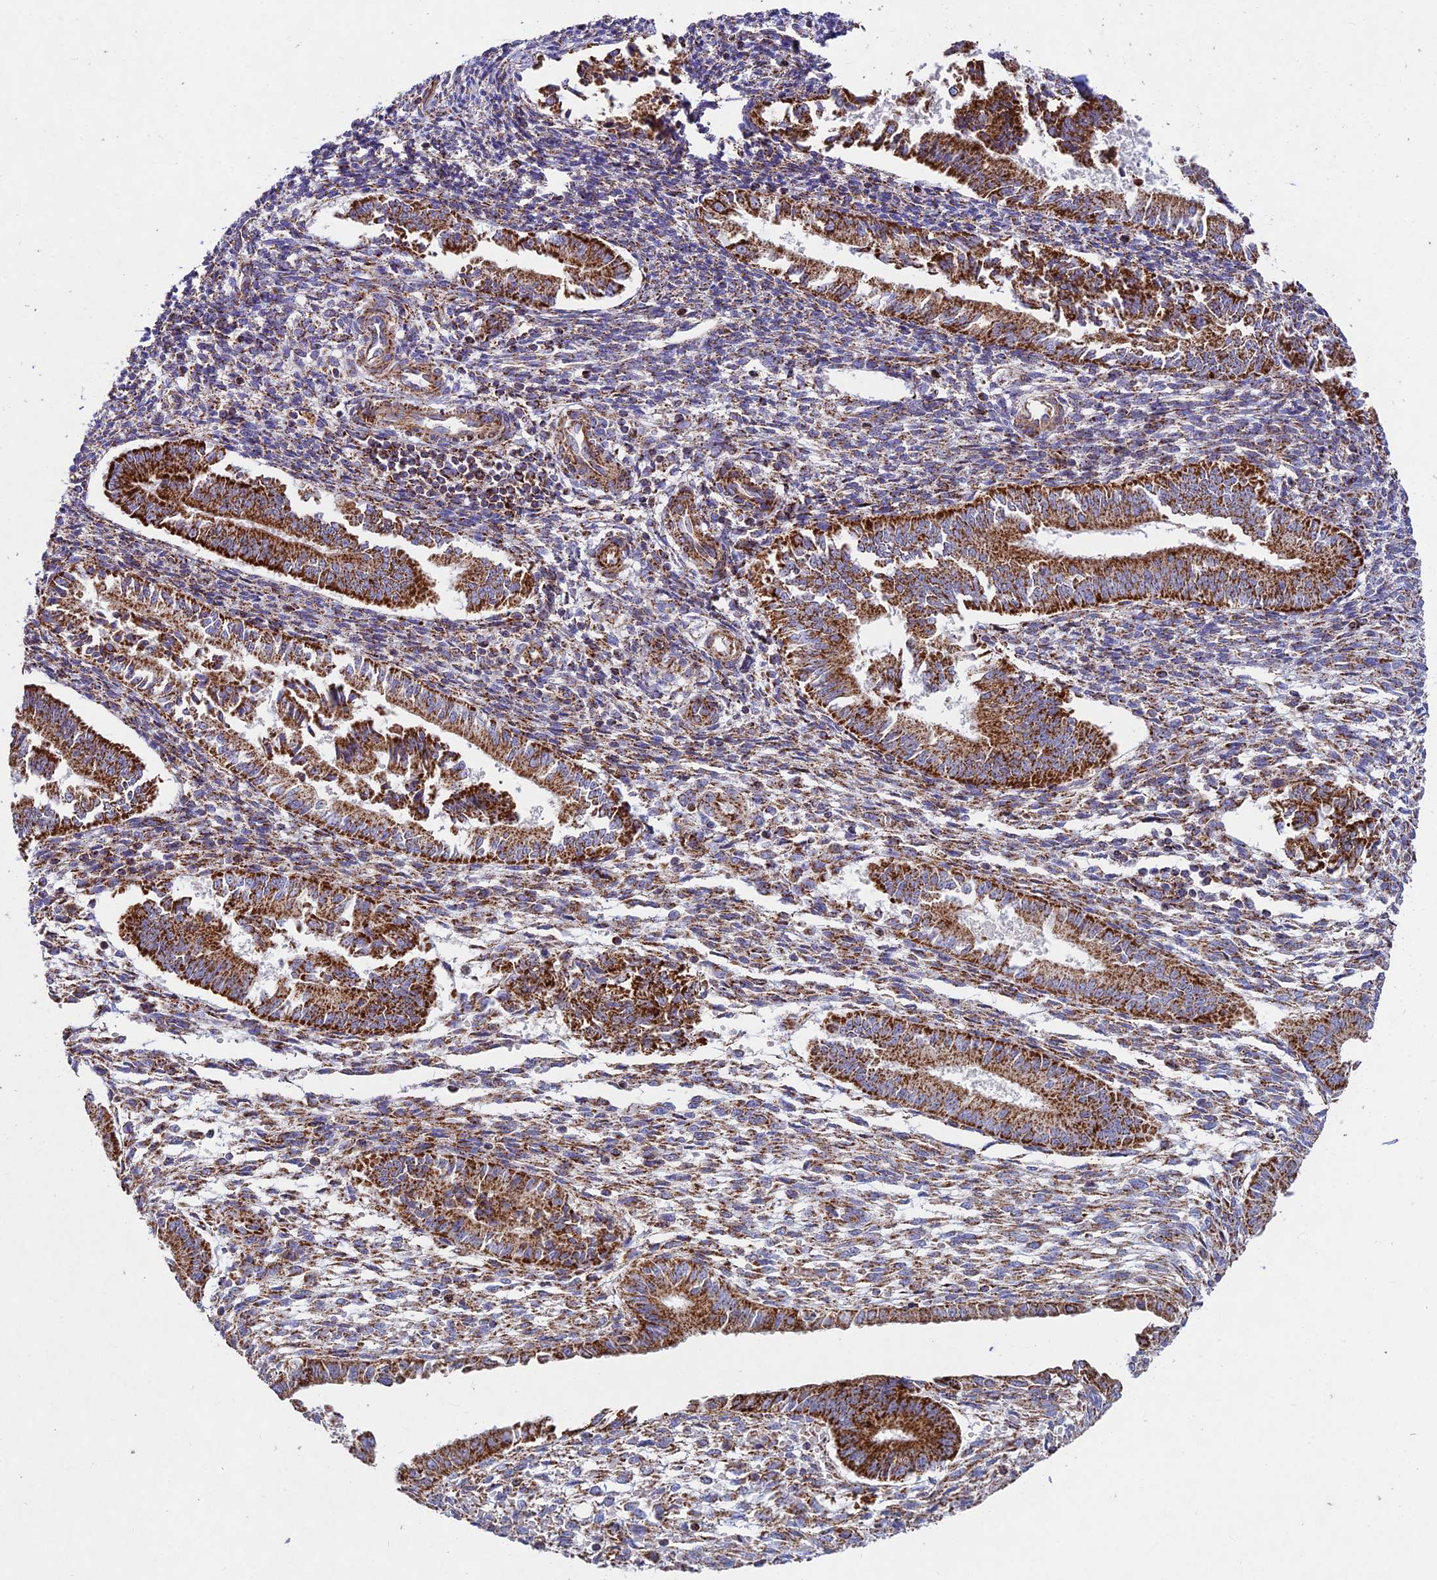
{"staining": {"intensity": "moderate", "quantity": "<25%", "location": "cytoplasmic/membranous"}, "tissue": "endometrium", "cell_type": "Cells in endometrial stroma", "image_type": "normal", "snomed": [{"axis": "morphology", "description": "Normal tissue, NOS"}, {"axis": "topography", "description": "Uterus"}, {"axis": "topography", "description": "Endometrium"}], "caption": "Moderate cytoplasmic/membranous expression is identified in about <25% of cells in endometrial stroma in unremarkable endometrium. The protein of interest is shown in brown color, while the nuclei are stained blue.", "gene": "KHDC3L", "patient": {"sex": "female", "age": 48}}